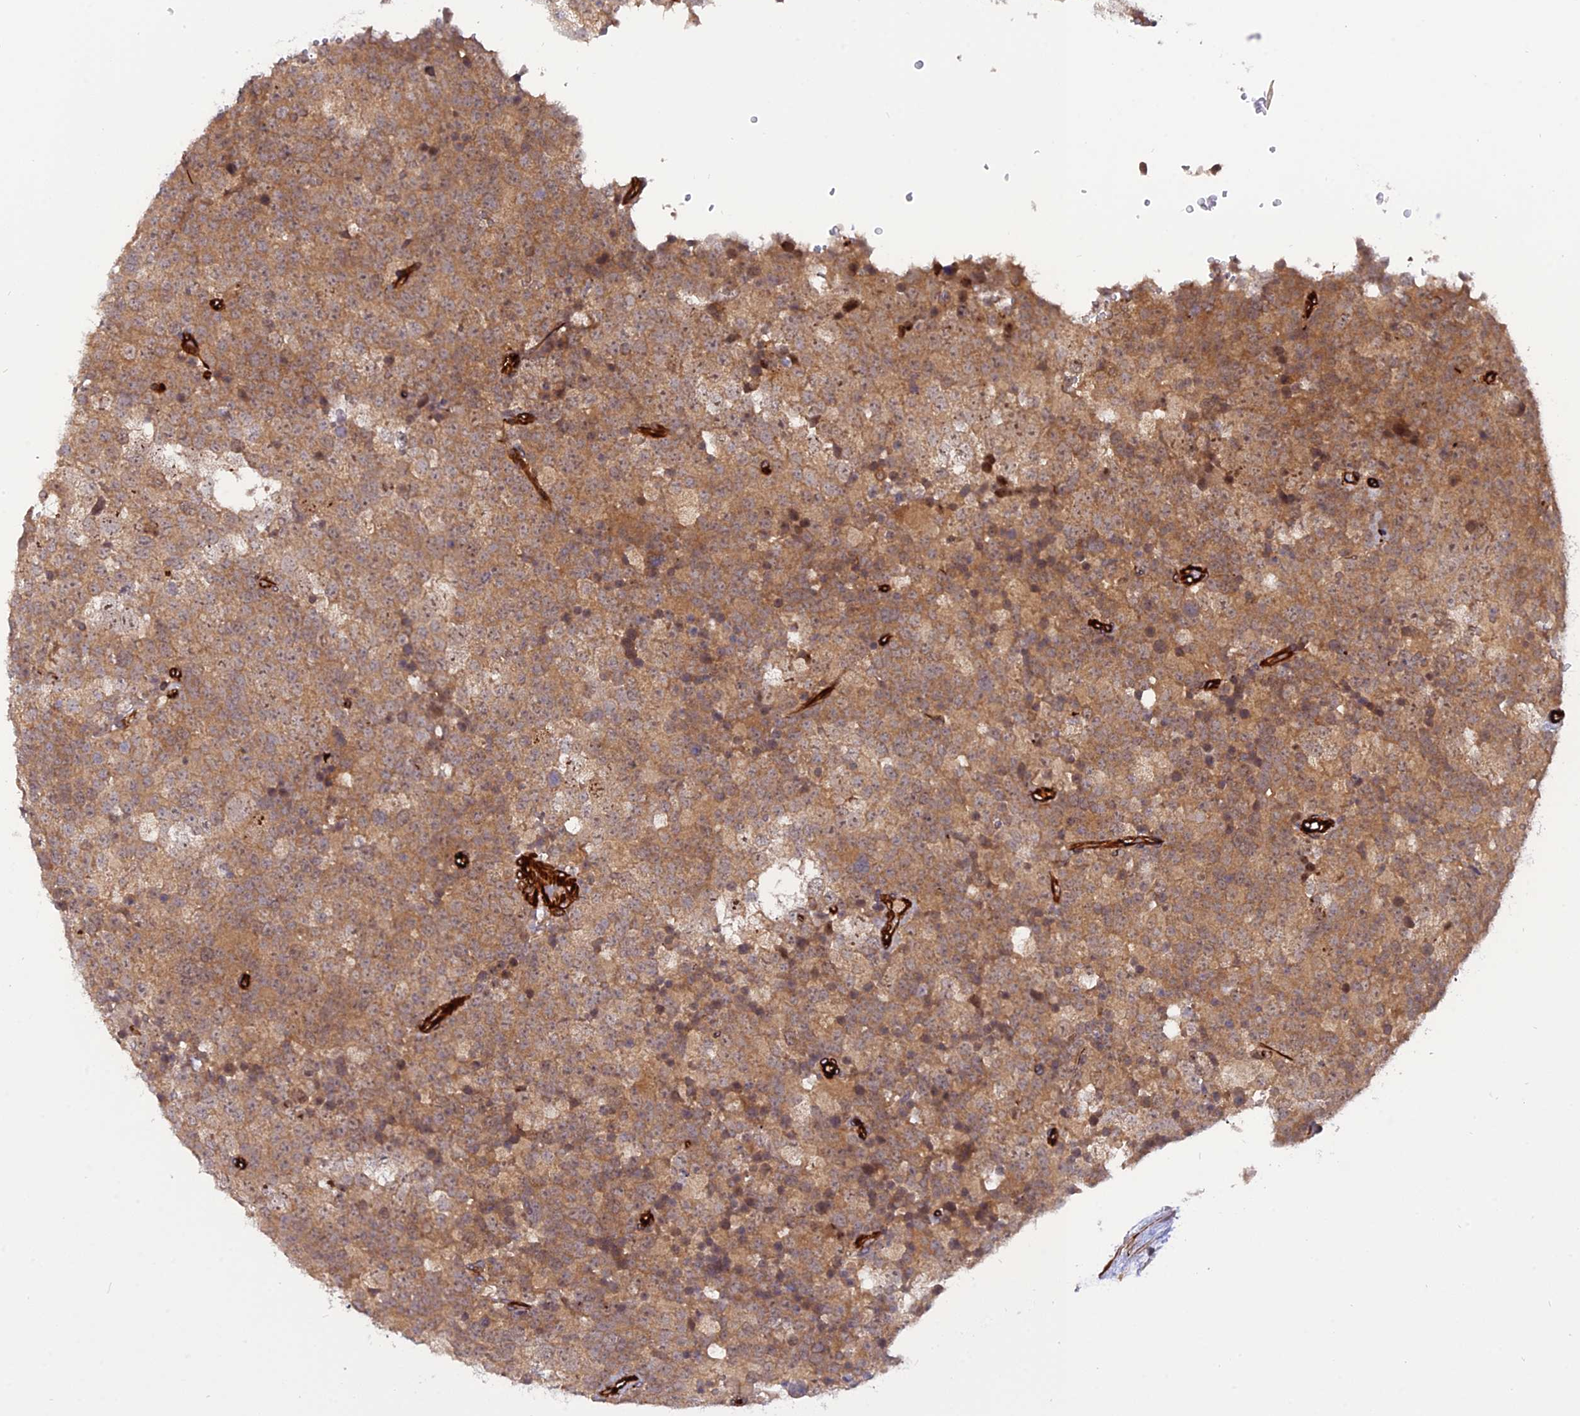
{"staining": {"intensity": "moderate", "quantity": ">75%", "location": "cytoplasmic/membranous"}, "tissue": "testis cancer", "cell_type": "Tumor cells", "image_type": "cancer", "snomed": [{"axis": "morphology", "description": "Seminoma, NOS"}, {"axis": "topography", "description": "Testis"}], "caption": "The immunohistochemical stain highlights moderate cytoplasmic/membranous staining in tumor cells of seminoma (testis) tissue.", "gene": "PHLDB3", "patient": {"sex": "male", "age": 71}}